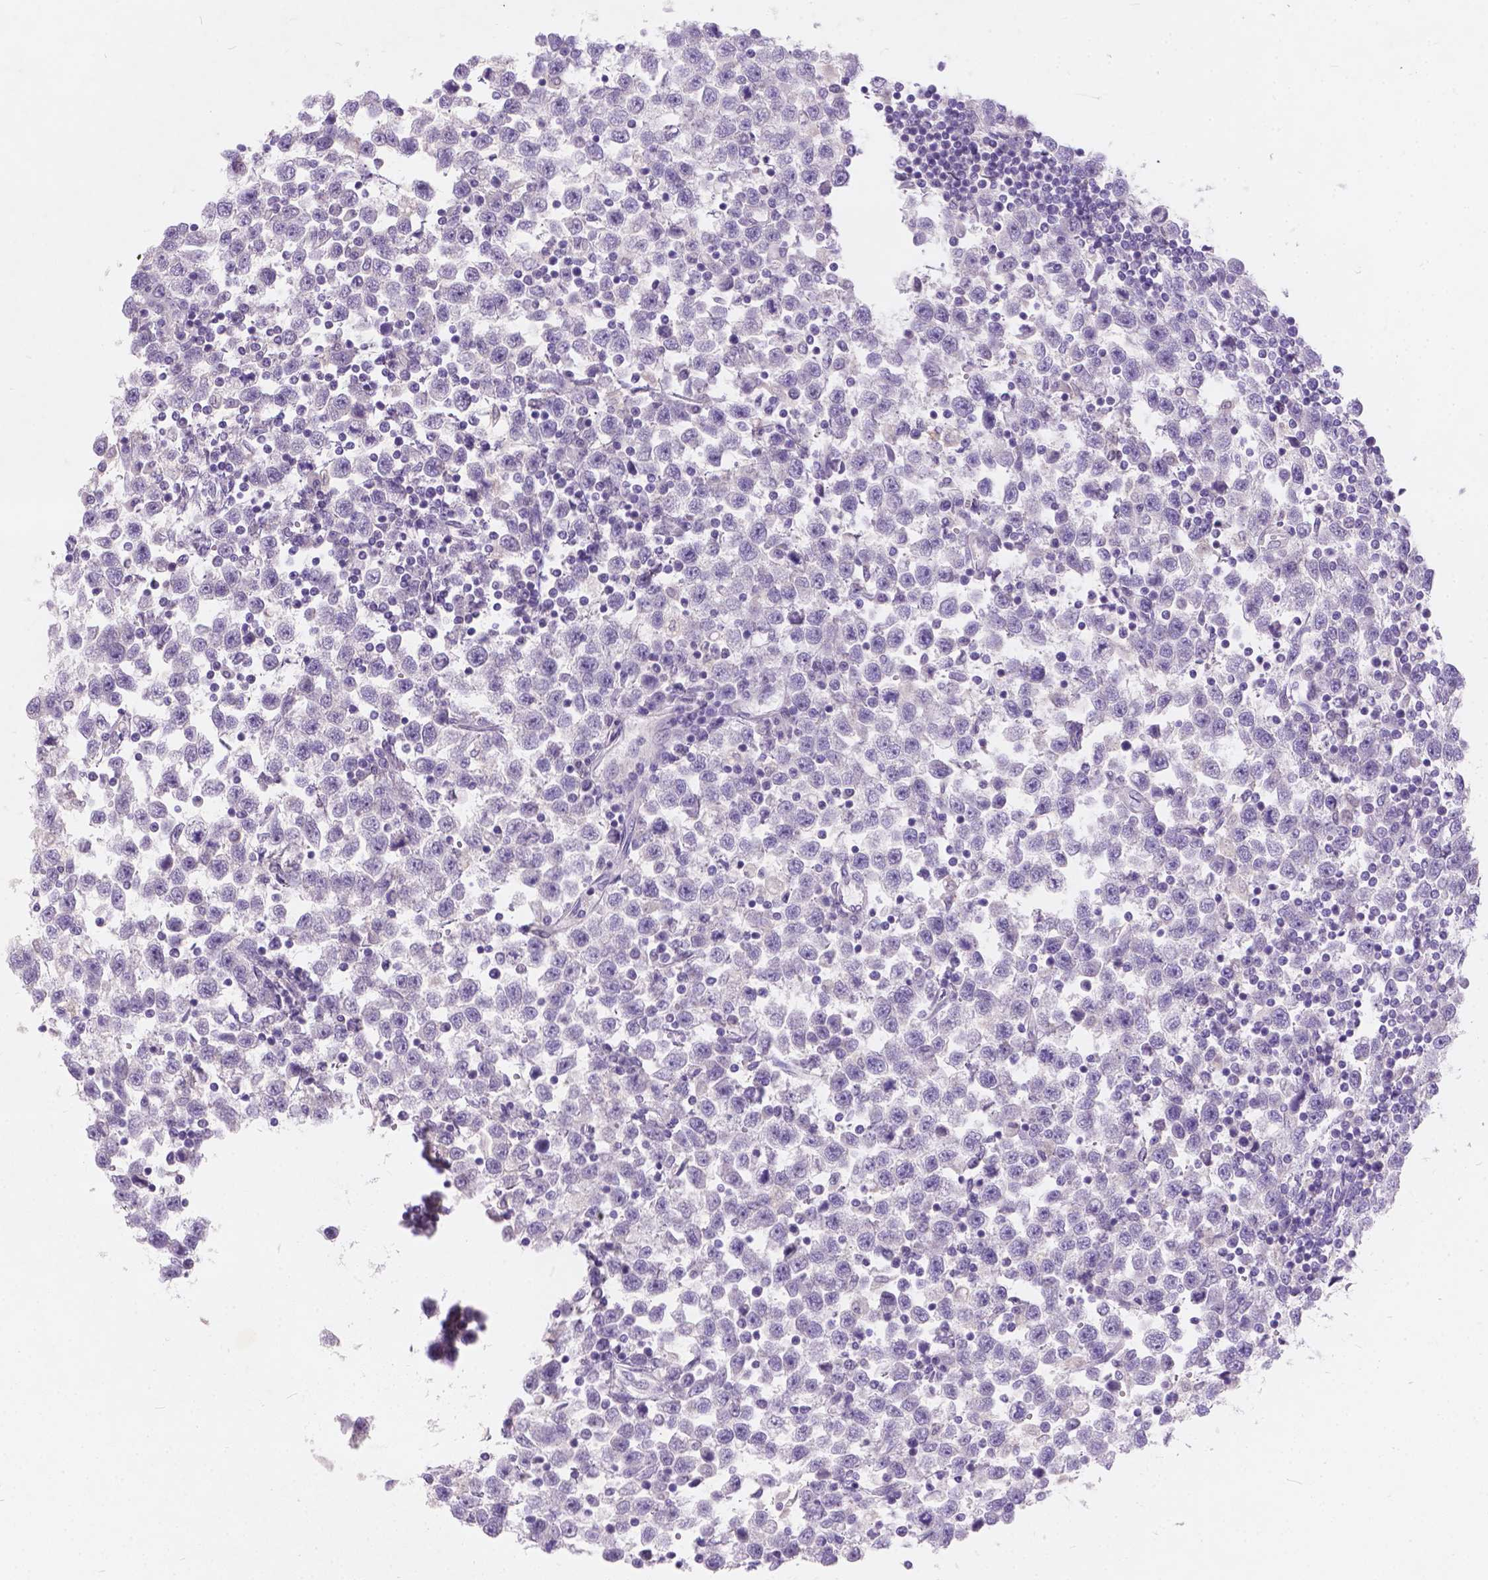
{"staining": {"intensity": "negative", "quantity": "none", "location": "none"}, "tissue": "testis cancer", "cell_type": "Tumor cells", "image_type": "cancer", "snomed": [{"axis": "morphology", "description": "Seminoma, NOS"}, {"axis": "topography", "description": "Testis"}], "caption": "DAB immunohistochemical staining of seminoma (testis) exhibits no significant positivity in tumor cells.", "gene": "PEX11G", "patient": {"sex": "male", "age": 34}}